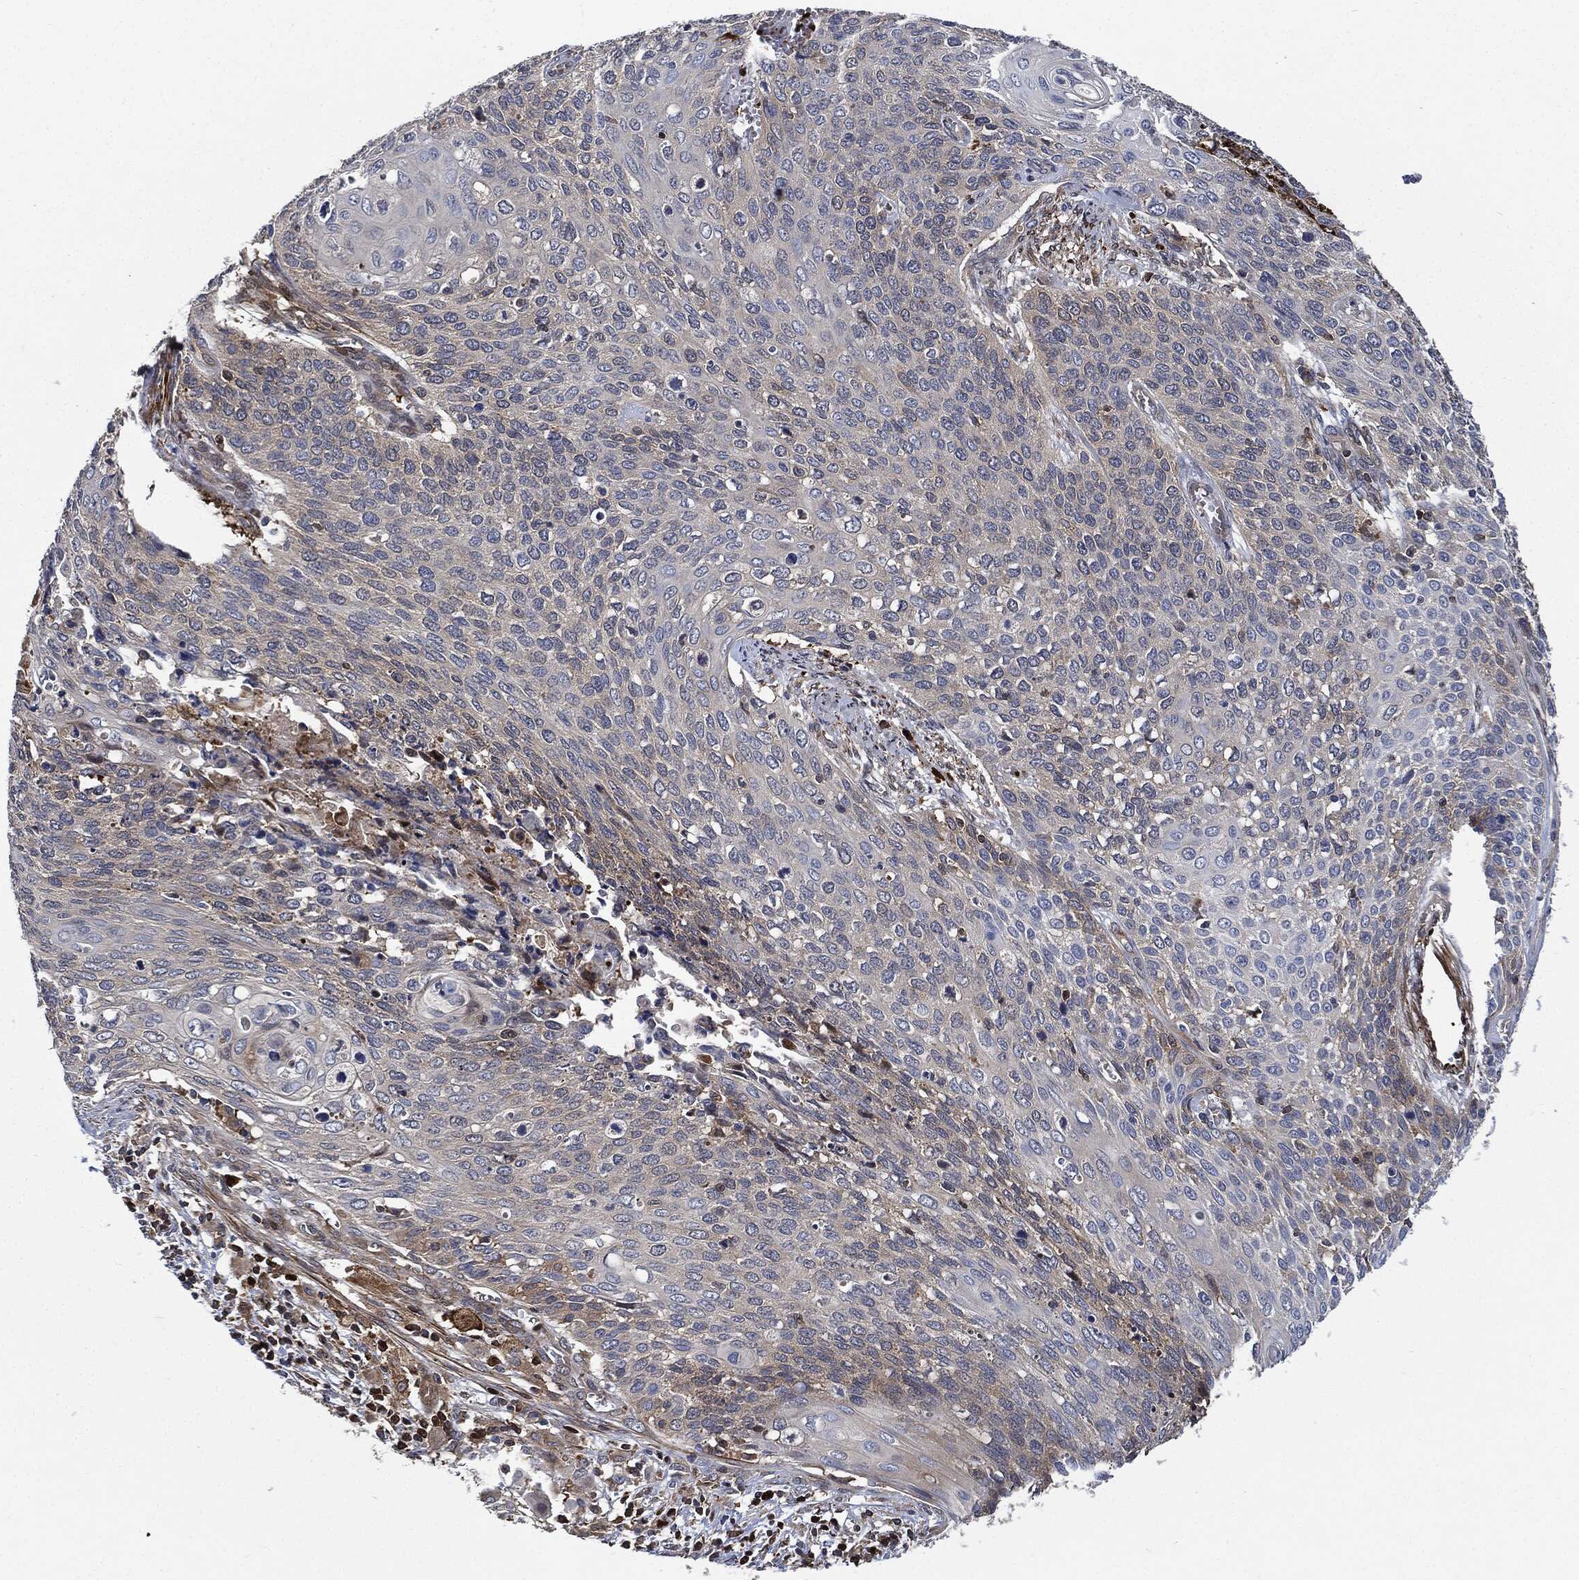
{"staining": {"intensity": "negative", "quantity": "none", "location": "none"}, "tissue": "cervical cancer", "cell_type": "Tumor cells", "image_type": "cancer", "snomed": [{"axis": "morphology", "description": "Squamous cell carcinoma, NOS"}, {"axis": "topography", "description": "Cervix"}], "caption": "Immunohistochemical staining of cervical cancer (squamous cell carcinoma) displays no significant positivity in tumor cells.", "gene": "PRDX2", "patient": {"sex": "female", "age": 39}}